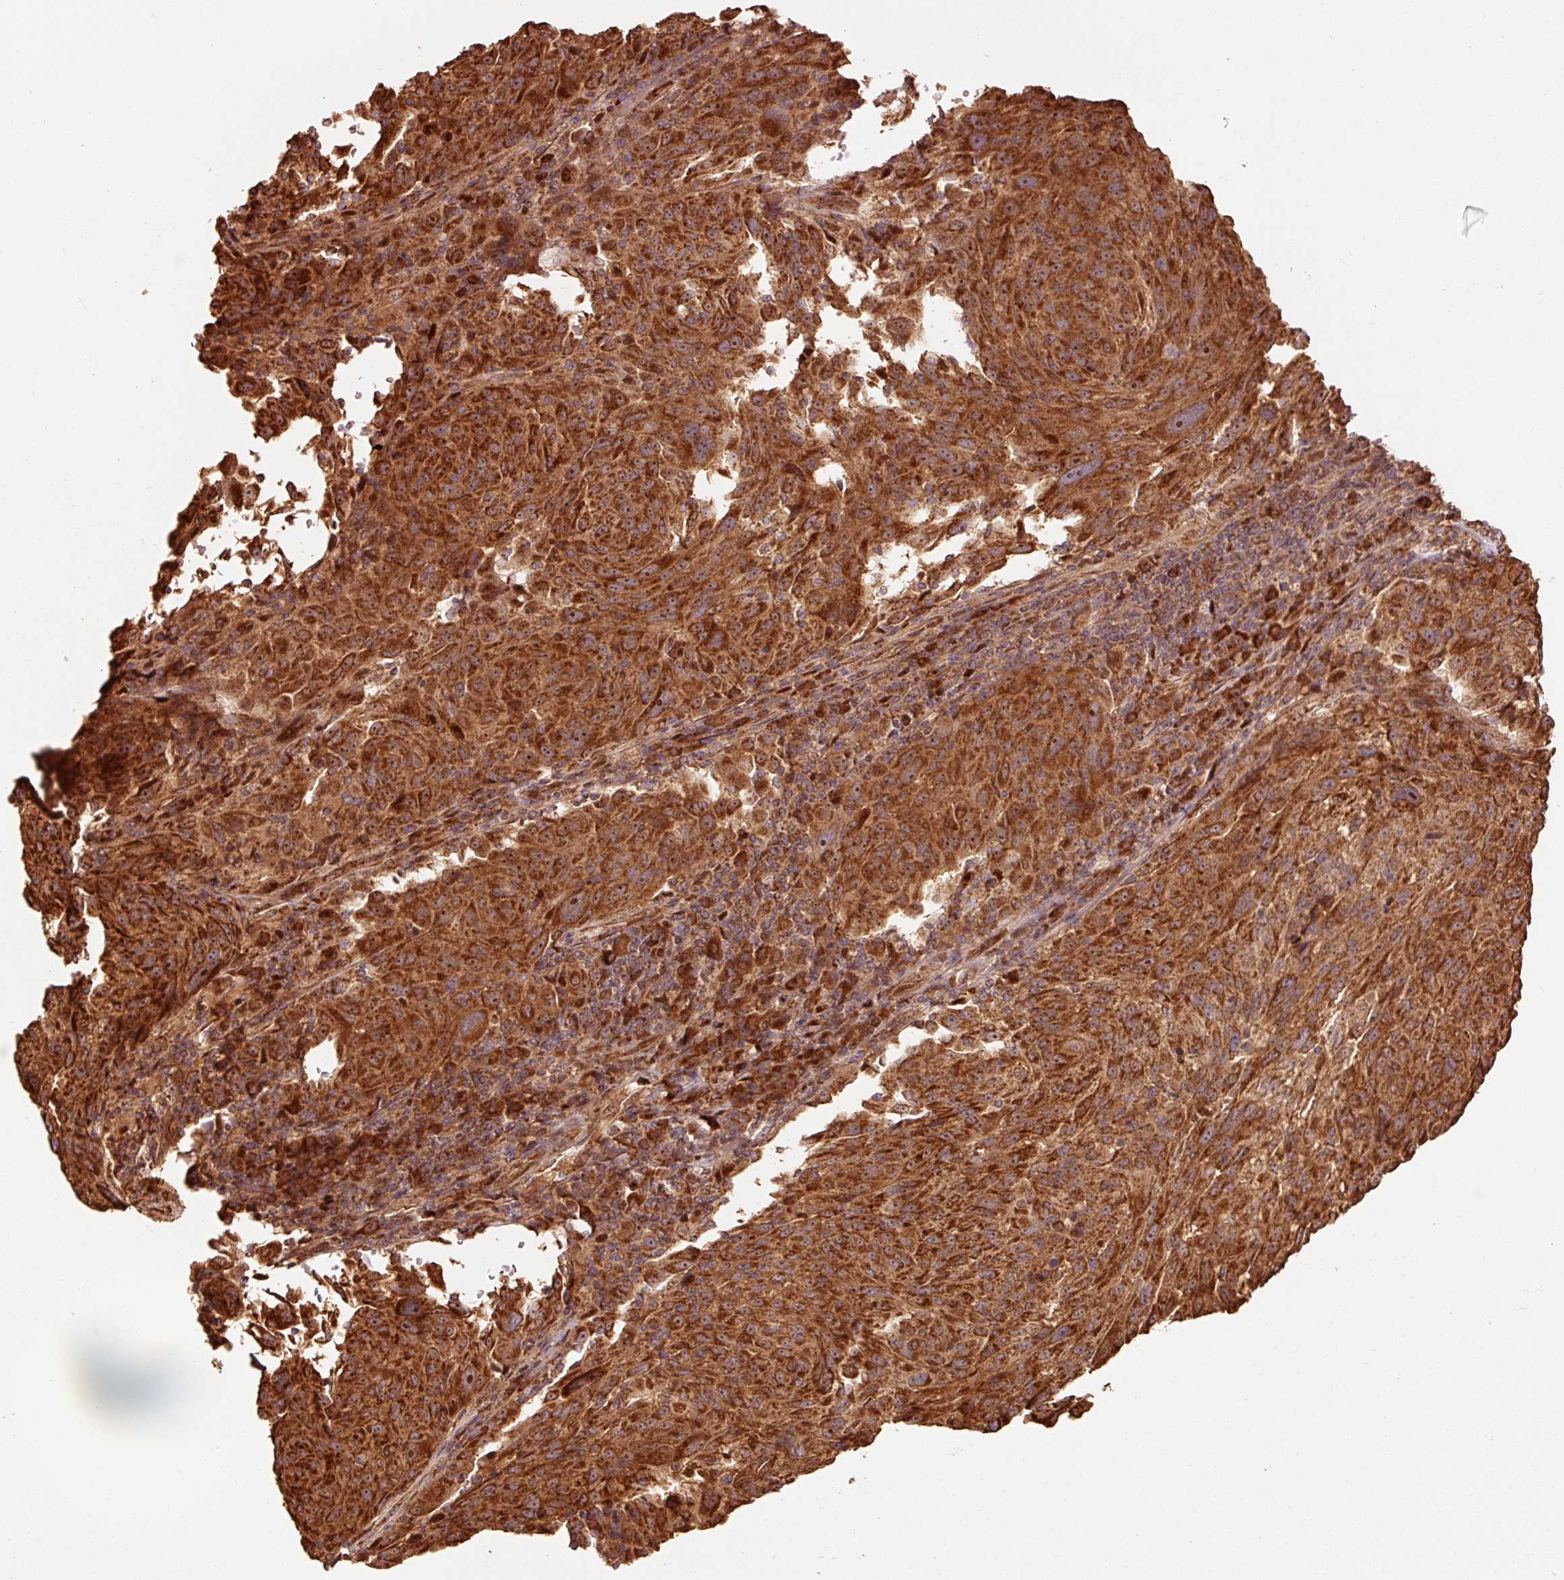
{"staining": {"intensity": "strong", "quantity": ">75%", "location": "cytoplasmic/membranous"}, "tissue": "melanoma", "cell_type": "Tumor cells", "image_type": "cancer", "snomed": [{"axis": "morphology", "description": "Malignant melanoma, NOS"}, {"axis": "topography", "description": "Skin"}], "caption": "Malignant melanoma stained with a brown dye exhibits strong cytoplasmic/membranous positive positivity in approximately >75% of tumor cells.", "gene": "MRPL16", "patient": {"sex": "male", "age": 53}}